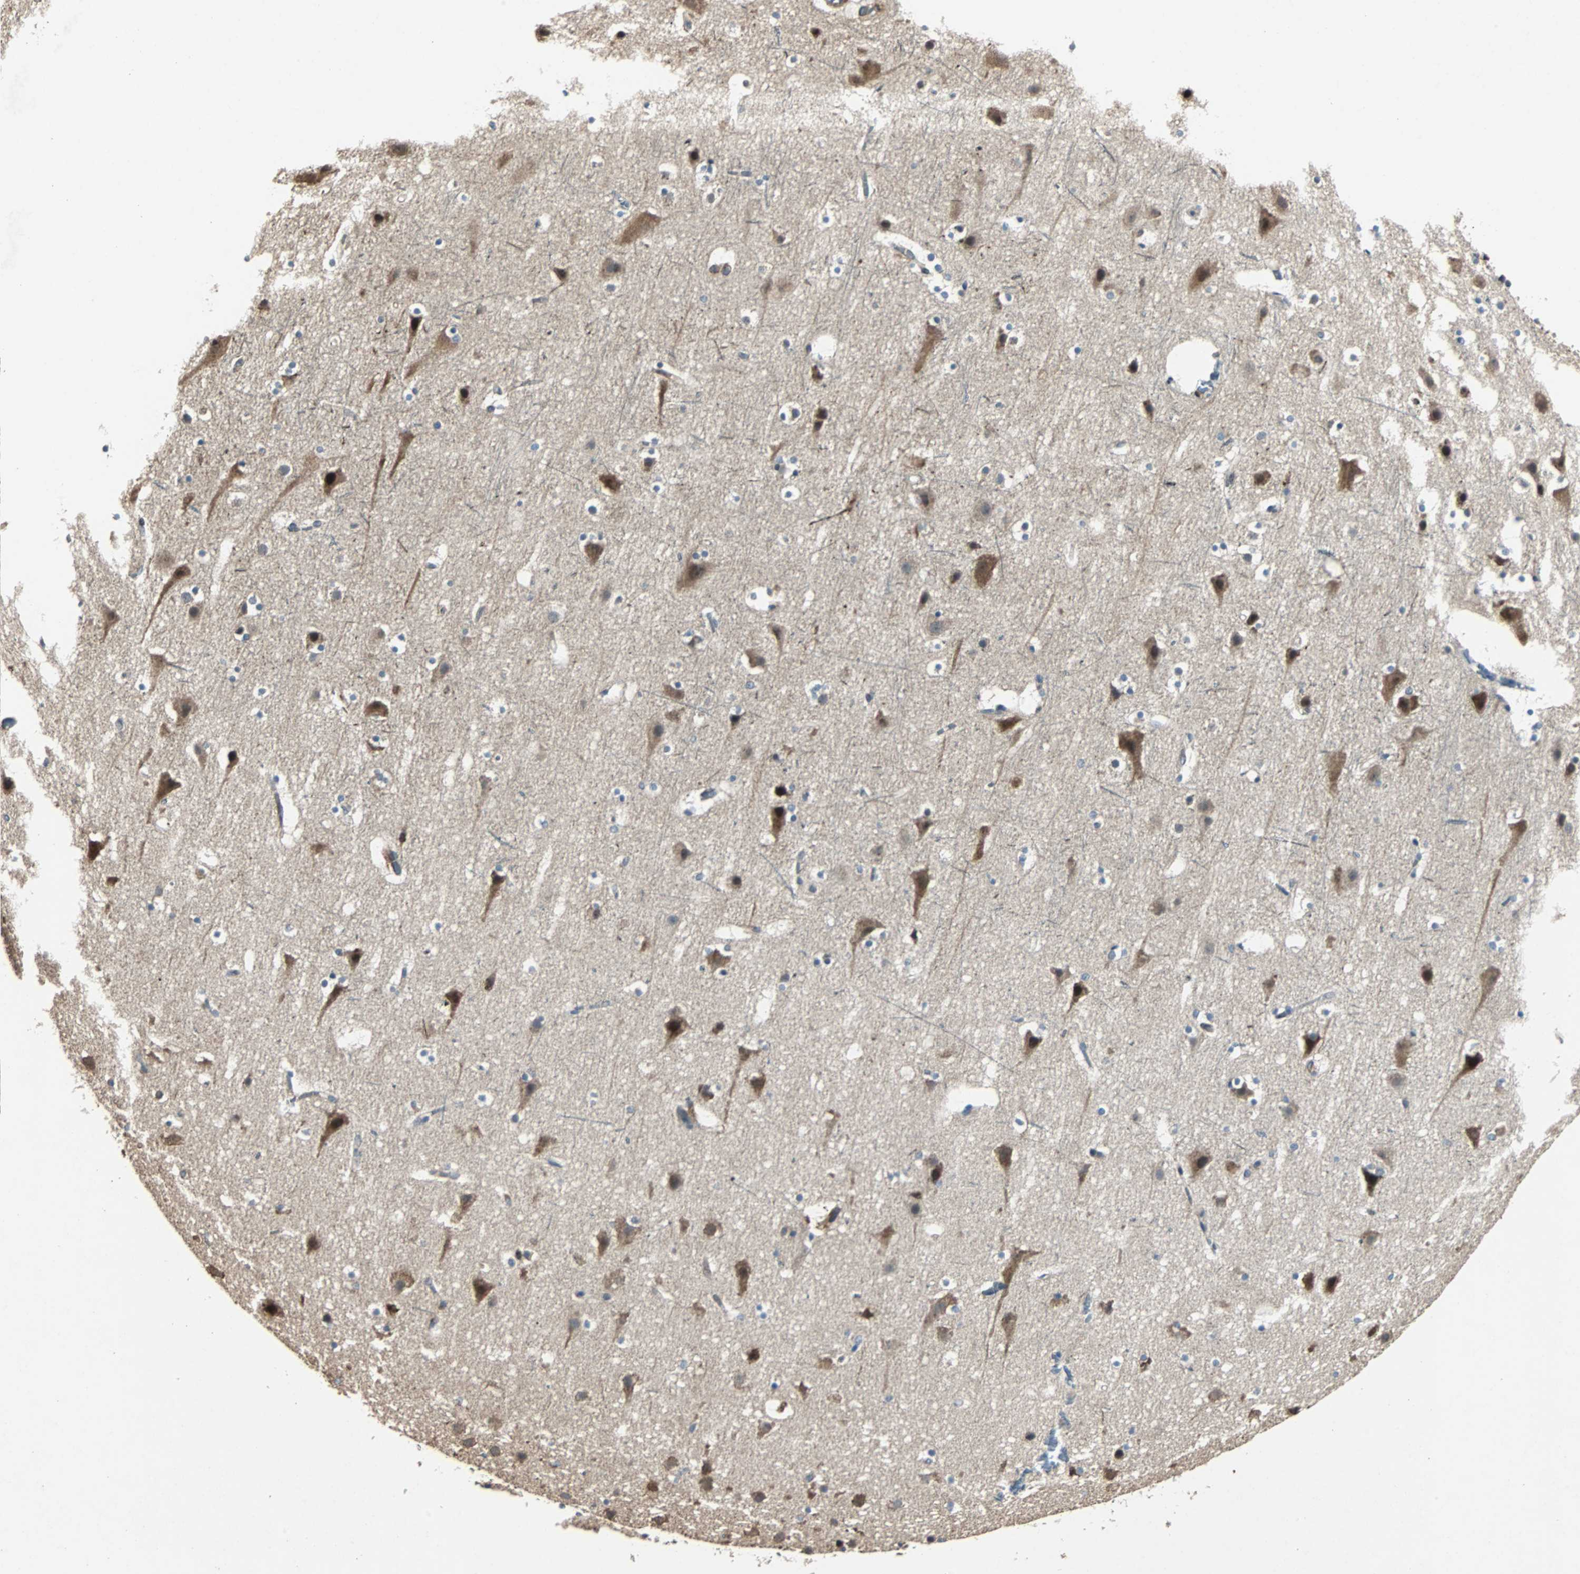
{"staining": {"intensity": "negative", "quantity": "none", "location": "none"}, "tissue": "cerebral cortex", "cell_type": "Endothelial cells", "image_type": "normal", "snomed": [{"axis": "morphology", "description": "Normal tissue, NOS"}, {"axis": "topography", "description": "Cerebral cortex"}], "caption": "IHC photomicrograph of normal cerebral cortex: human cerebral cortex stained with DAB (3,3'-diaminobenzidine) displays no significant protein positivity in endothelial cells. Brightfield microscopy of immunohistochemistry stained with DAB (3,3'-diaminobenzidine) (brown) and hematoxylin (blue), captured at high magnification.", "gene": "CHP1", "patient": {"sex": "male", "age": 45}}